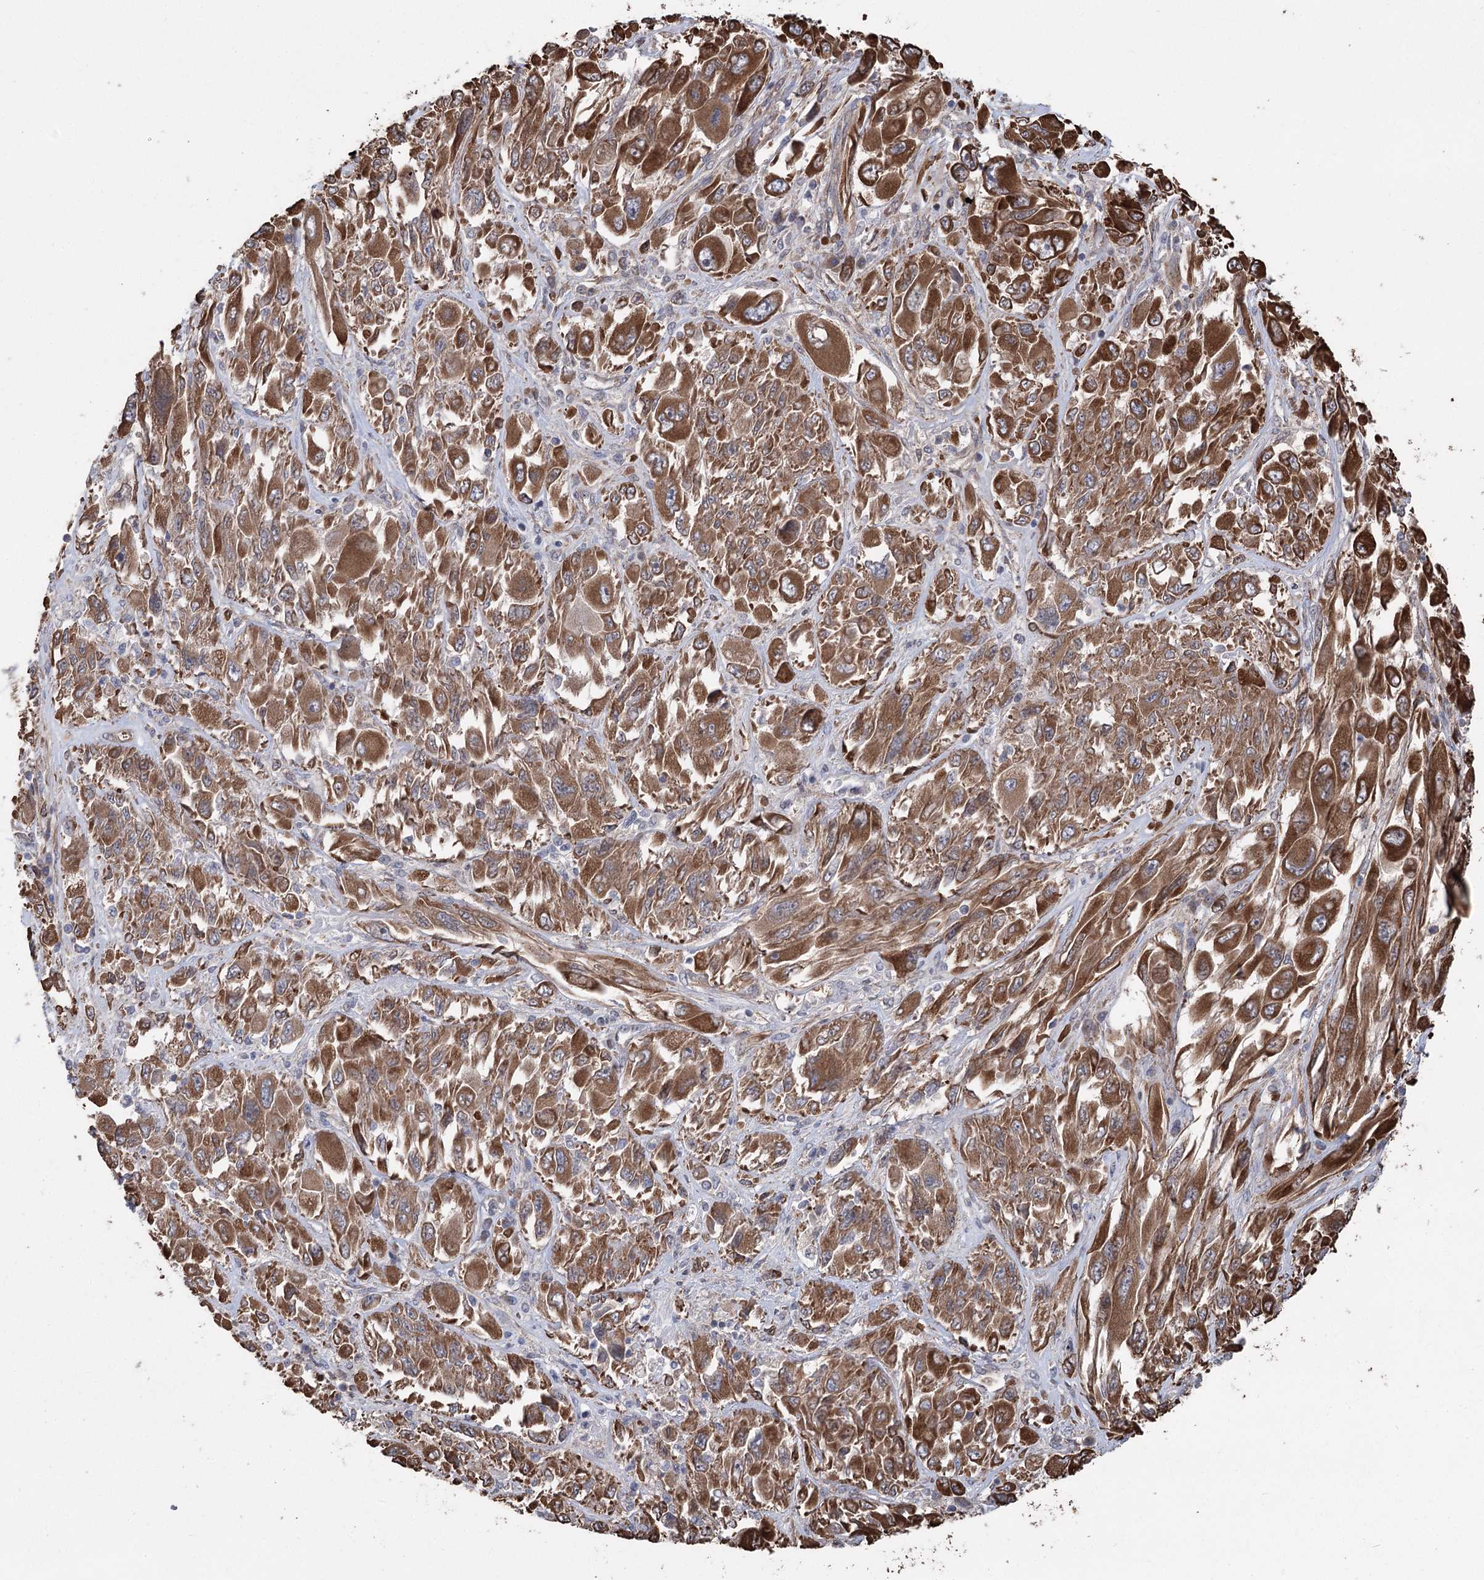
{"staining": {"intensity": "strong", "quantity": ">75%", "location": "cytoplasmic/membranous"}, "tissue": "melanoma", "cell_type": "Tumor cells", "image_type": "cancer", "snomed": [{"axis": "morphology", "description": "Malignant melanoma, NOS"}, {"axis": "topography", "description": "Skin"}], "caption": "A high amount of strong cytoplasmic/membranous positivity is present in approximately >75% of tumor cells in malignant melanoma tissue.", "gene": "RWDD4", "patient": {"sex": "female", "age": 91}}